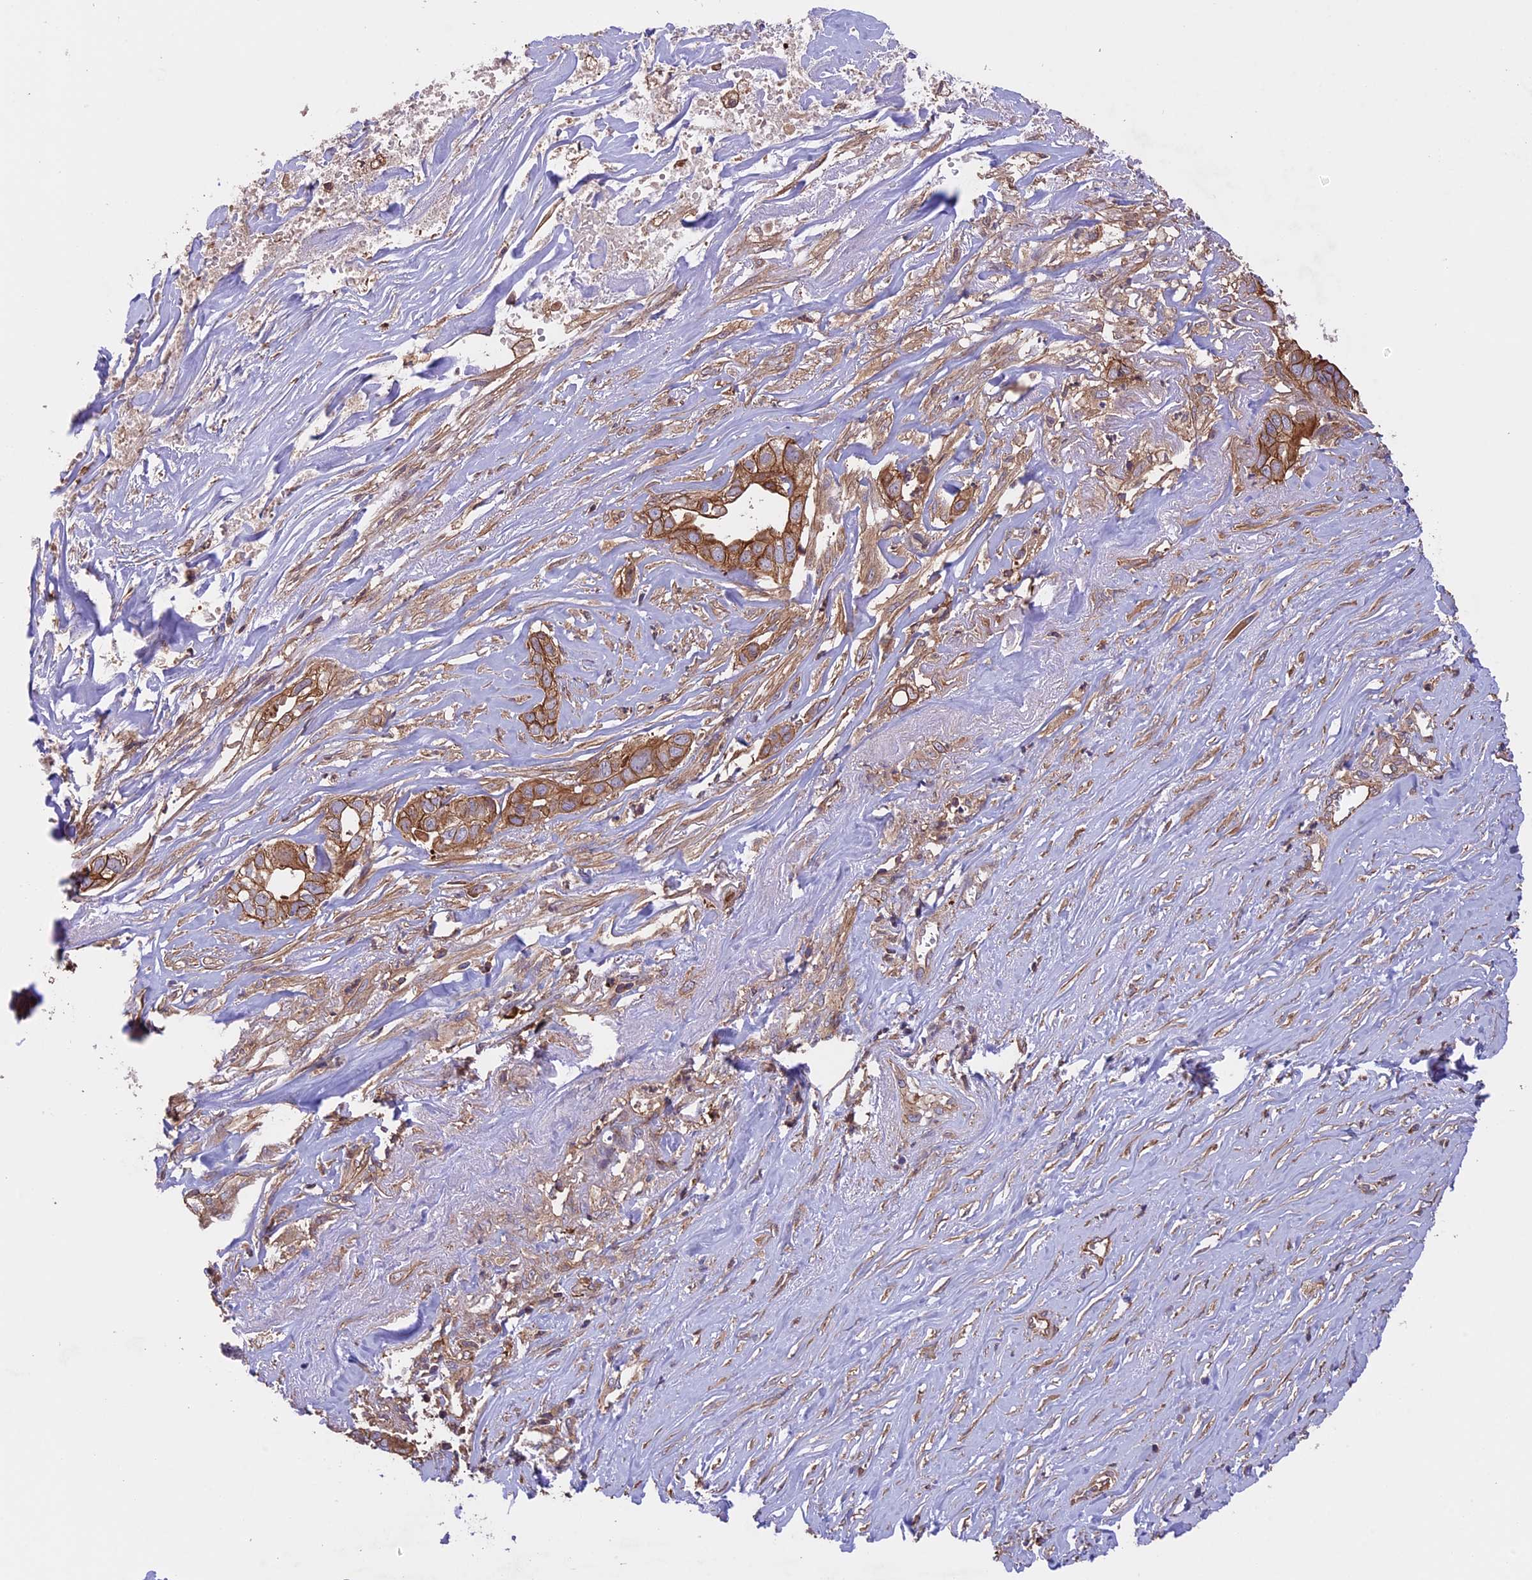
{"staining": {"intensity": "moderate", "quantity": ">75%", "location": "cytoplasmic/membranous"}, "tissue": "liver cancer", "cell_type": "Tumor cells", "image_type": "cancer", "snomed": [{"axis": "morphology", "description": "Cholangiocarcinoma"}, {"axis": "topography", "description": "Liver"}], "caption": "This micrograph demonstrates immunohistochemistry (IHC) staining of human liver cancer, with medium moderate cytoplasmic/membranous staining in approximately >75% of tumor cells.", "gene": "GAS8", "patient": {"sex": "female", "age": 79}}